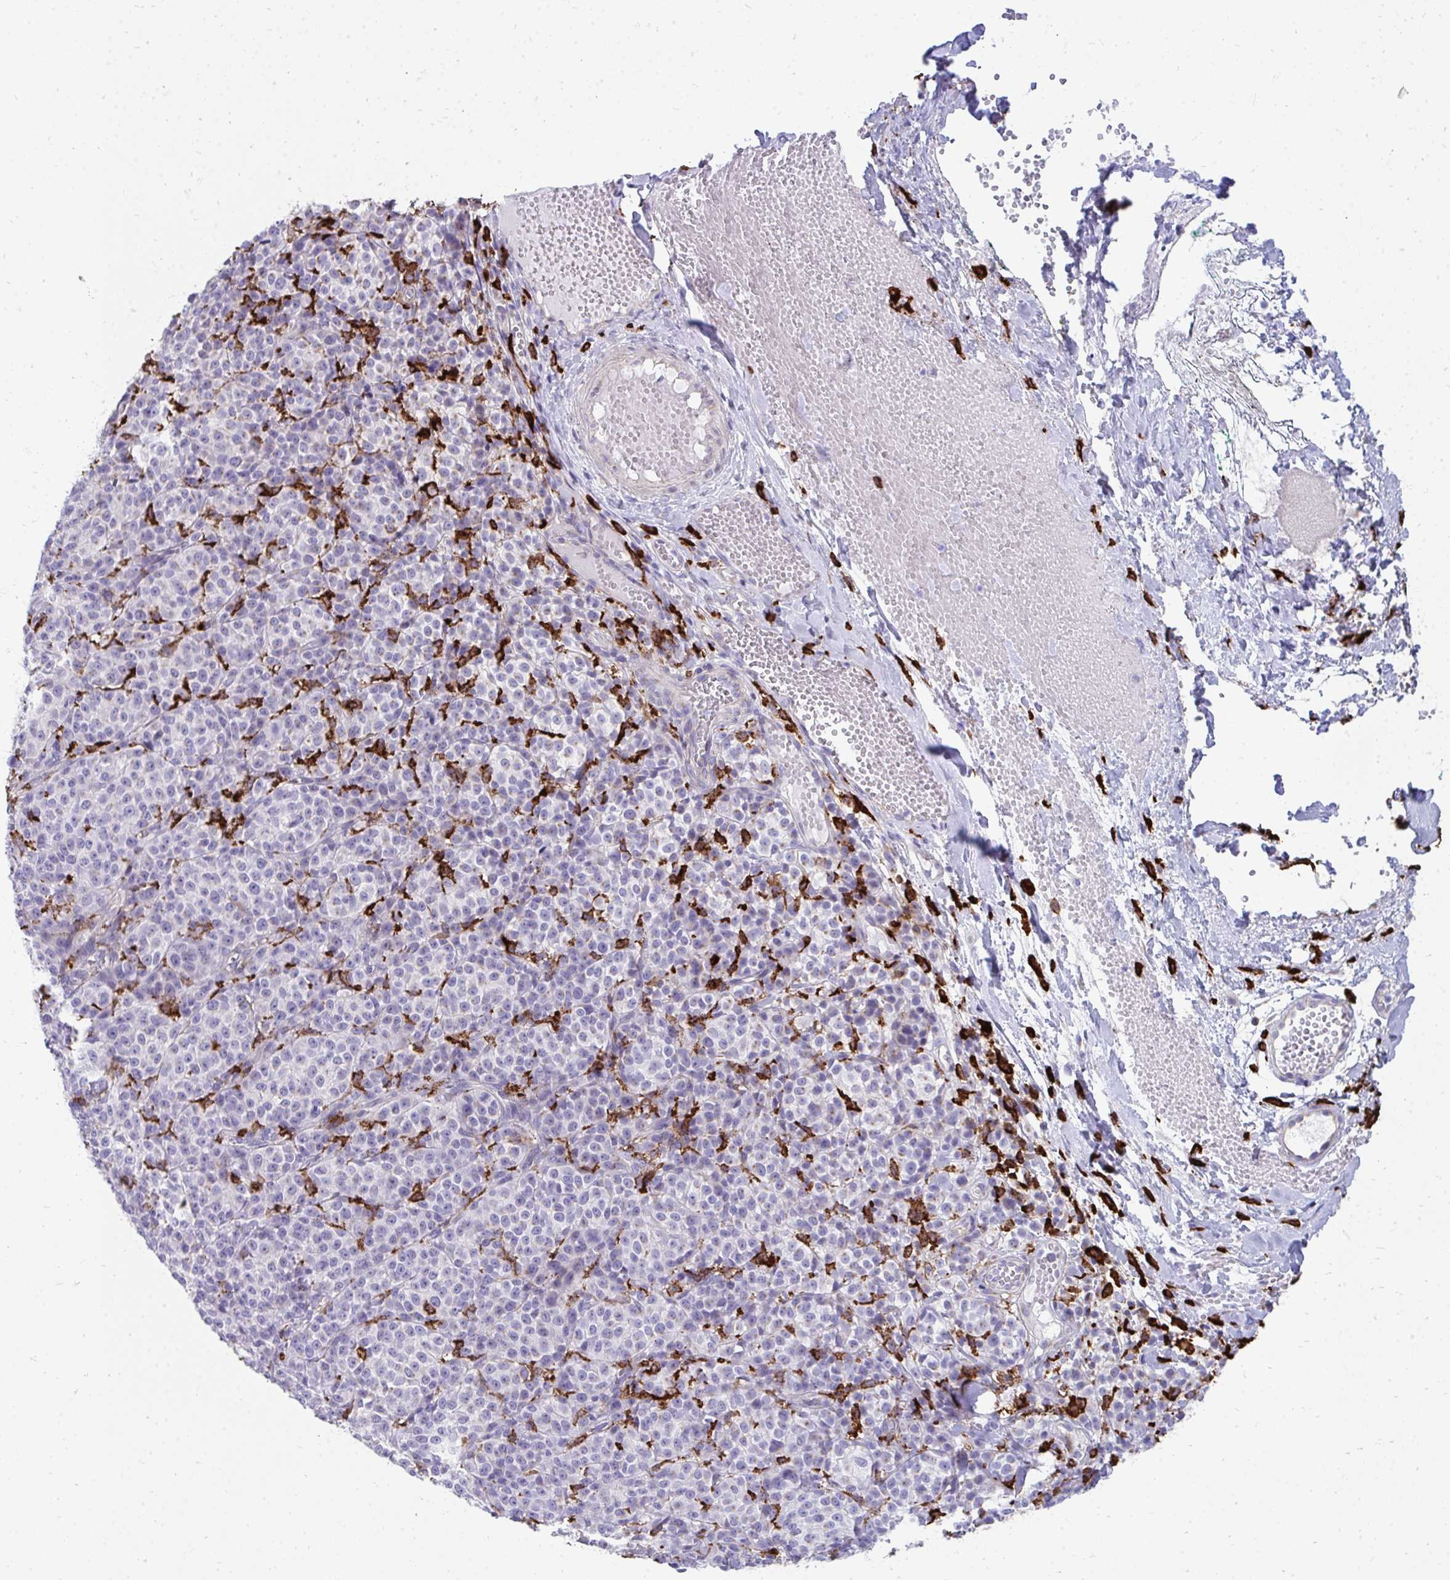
{"staining": {"intensity": "negative", "quantity": "none", "location": "none"}, "tissue": "melanoma", "cell_type": "Tumor cells", "image_type": "cancer", "snomed": [{"axis": "morphology", "description": "Normal tissue, NOS"}, {"axis": "morphology", "description": "Malignant melanoma, NOS"}, {"axis": "topography", "description": "Skin"}], "caption": "Melanoma was stained to show a protein in brown. There is no significant expression in tumor cells. (DAB immunohistochemistry (IHC), high magnification).", "gene": "CD163", "patient": {"sex": "female", "age": 34}}